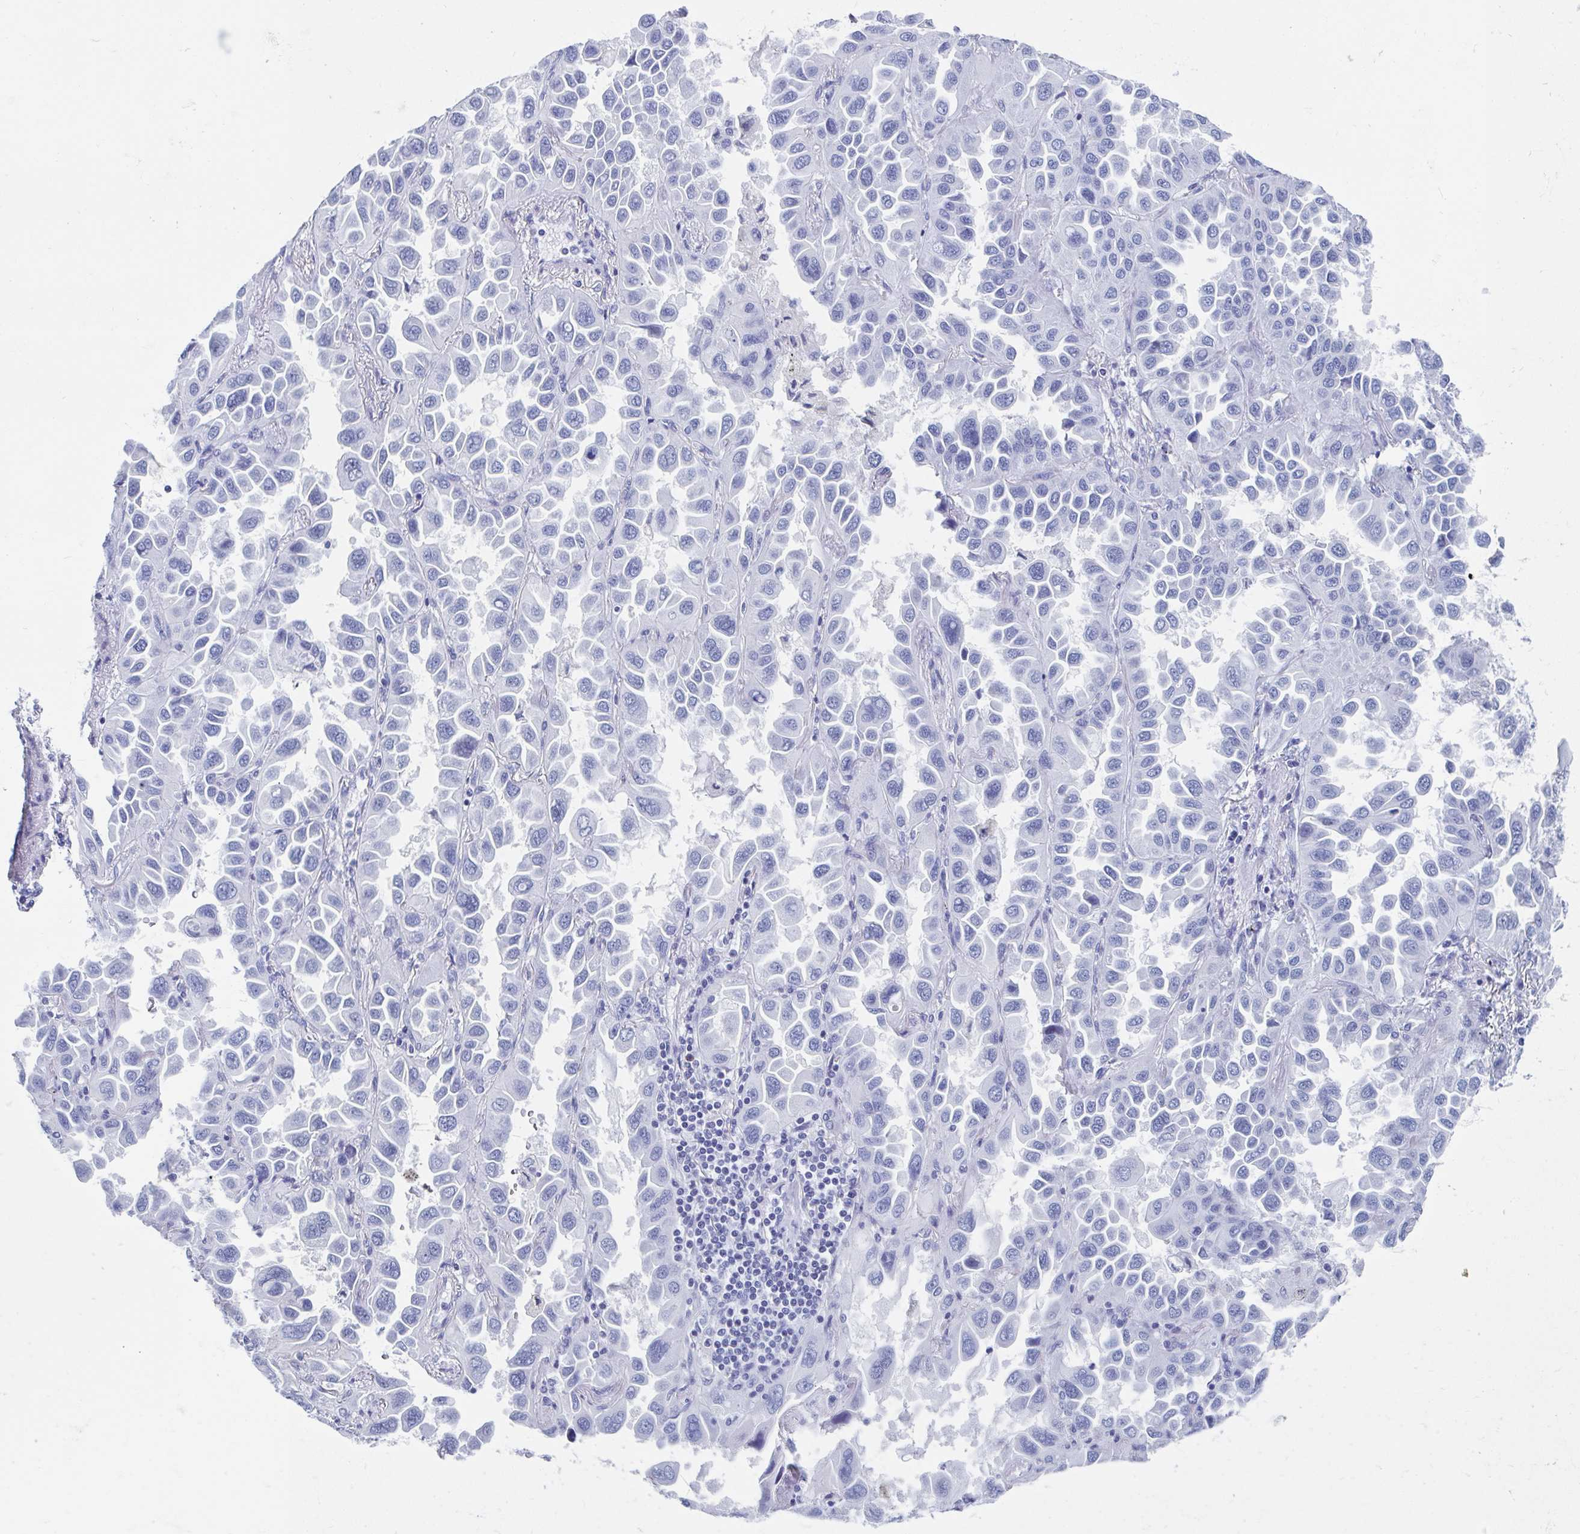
{"staining": {"intensity": "negative", "quantity": "none", "location": "none"}, "tissue": "lung cancer", "cell_type": "Tumor cells", "image_type": "cancer", "snomed": [{"axis": "morphology", "description": "Adenocarcinoma, NOS"}, {"axis": "topography", "description": "Lung"}], "caption": "Tumor cells are negative for protein expression in human adenocarcinoma (lung). (Brightfield microscopy of DAB (3,3'-diaminobenzidine) immunohistochemistry (IHC) at high magnification).", "gene": "SHCBP1L", "patient": {"sex": "male", "age": 64}}